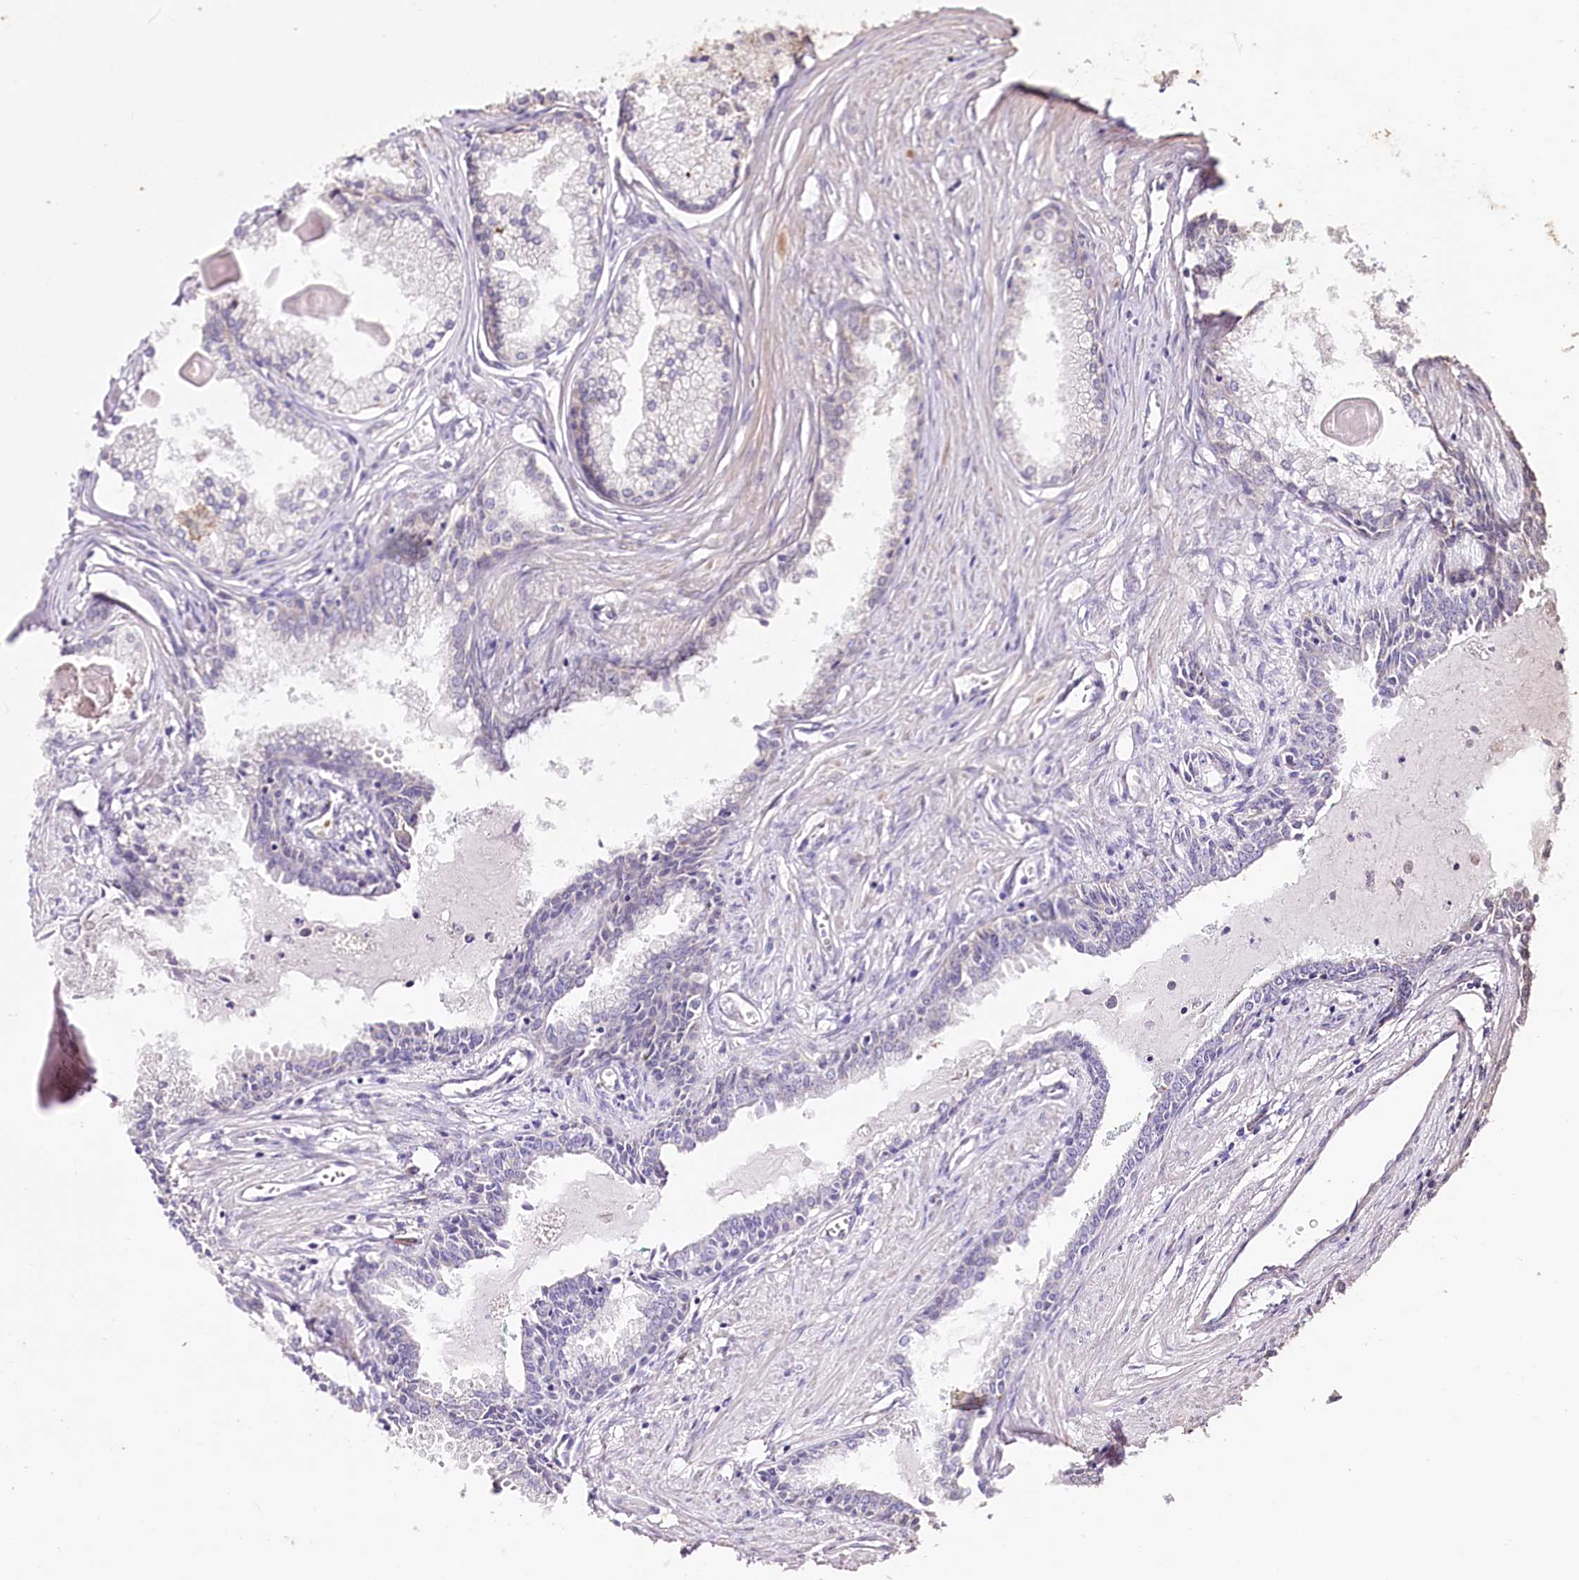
{"staining": {"intensity": "negative", "quantity": "none", "location": "none"}, "tissue": "prostate cancer", "cell_type": "Tumor cells", "image_type": "cancer", "snomed": [{"axis": "morphology", "description": "Adenocarcinoma, High grade"}, {"axis": "topography", "description": "Prostate"}], "caption": "Human prostate high-grade adenocarcinoma stained for a protein using IHC demonstrates no expression in tumor cells.", "gene": "ZNF226", "patient": {"sex": "male", "age": 68}}